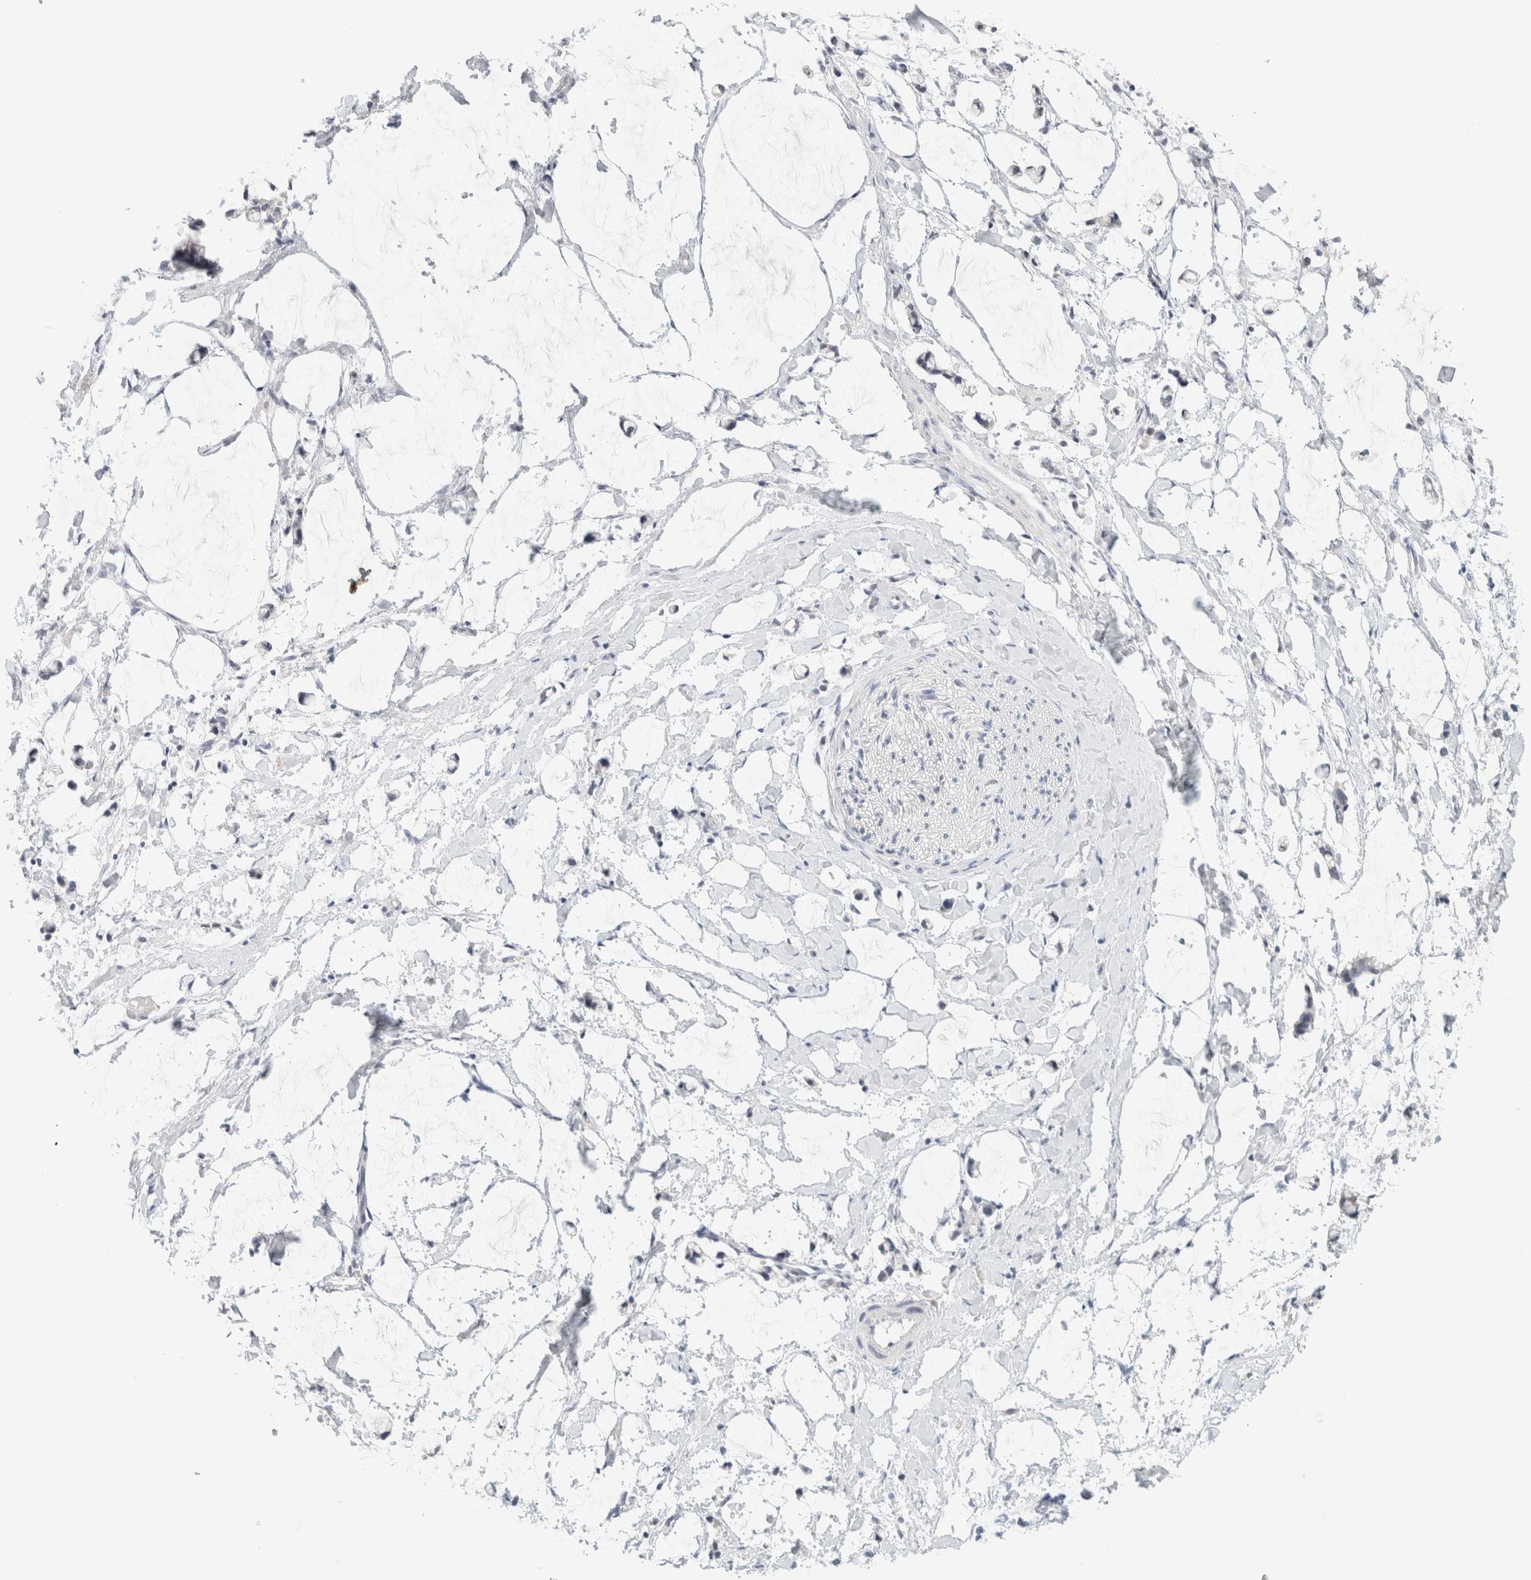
{"staining": {"intensity": "negative", "quantity": "none", "location": "none"}, "tissue": "adipose tissue", "cell_type": "Adipocytes", "image_type": "normal", "snomed": [{"axis": "morphology", "description": "Normal tissue, NOS"}, {"axis": "morphology", "description": "Adenocarcinoma, NOS"}, {"axis": "topography", "description": "Colon"}, {"axis": "topography", "description": "Peripheral nerve tissue"}], "caption": "High power microscopy histopathology image of an immunohistochemistry micrograph of normal adipose tissue, revealing no significant staining in adipocytes.", "gene": "STK31", "patient": {"sex": "male", "age": 14}}